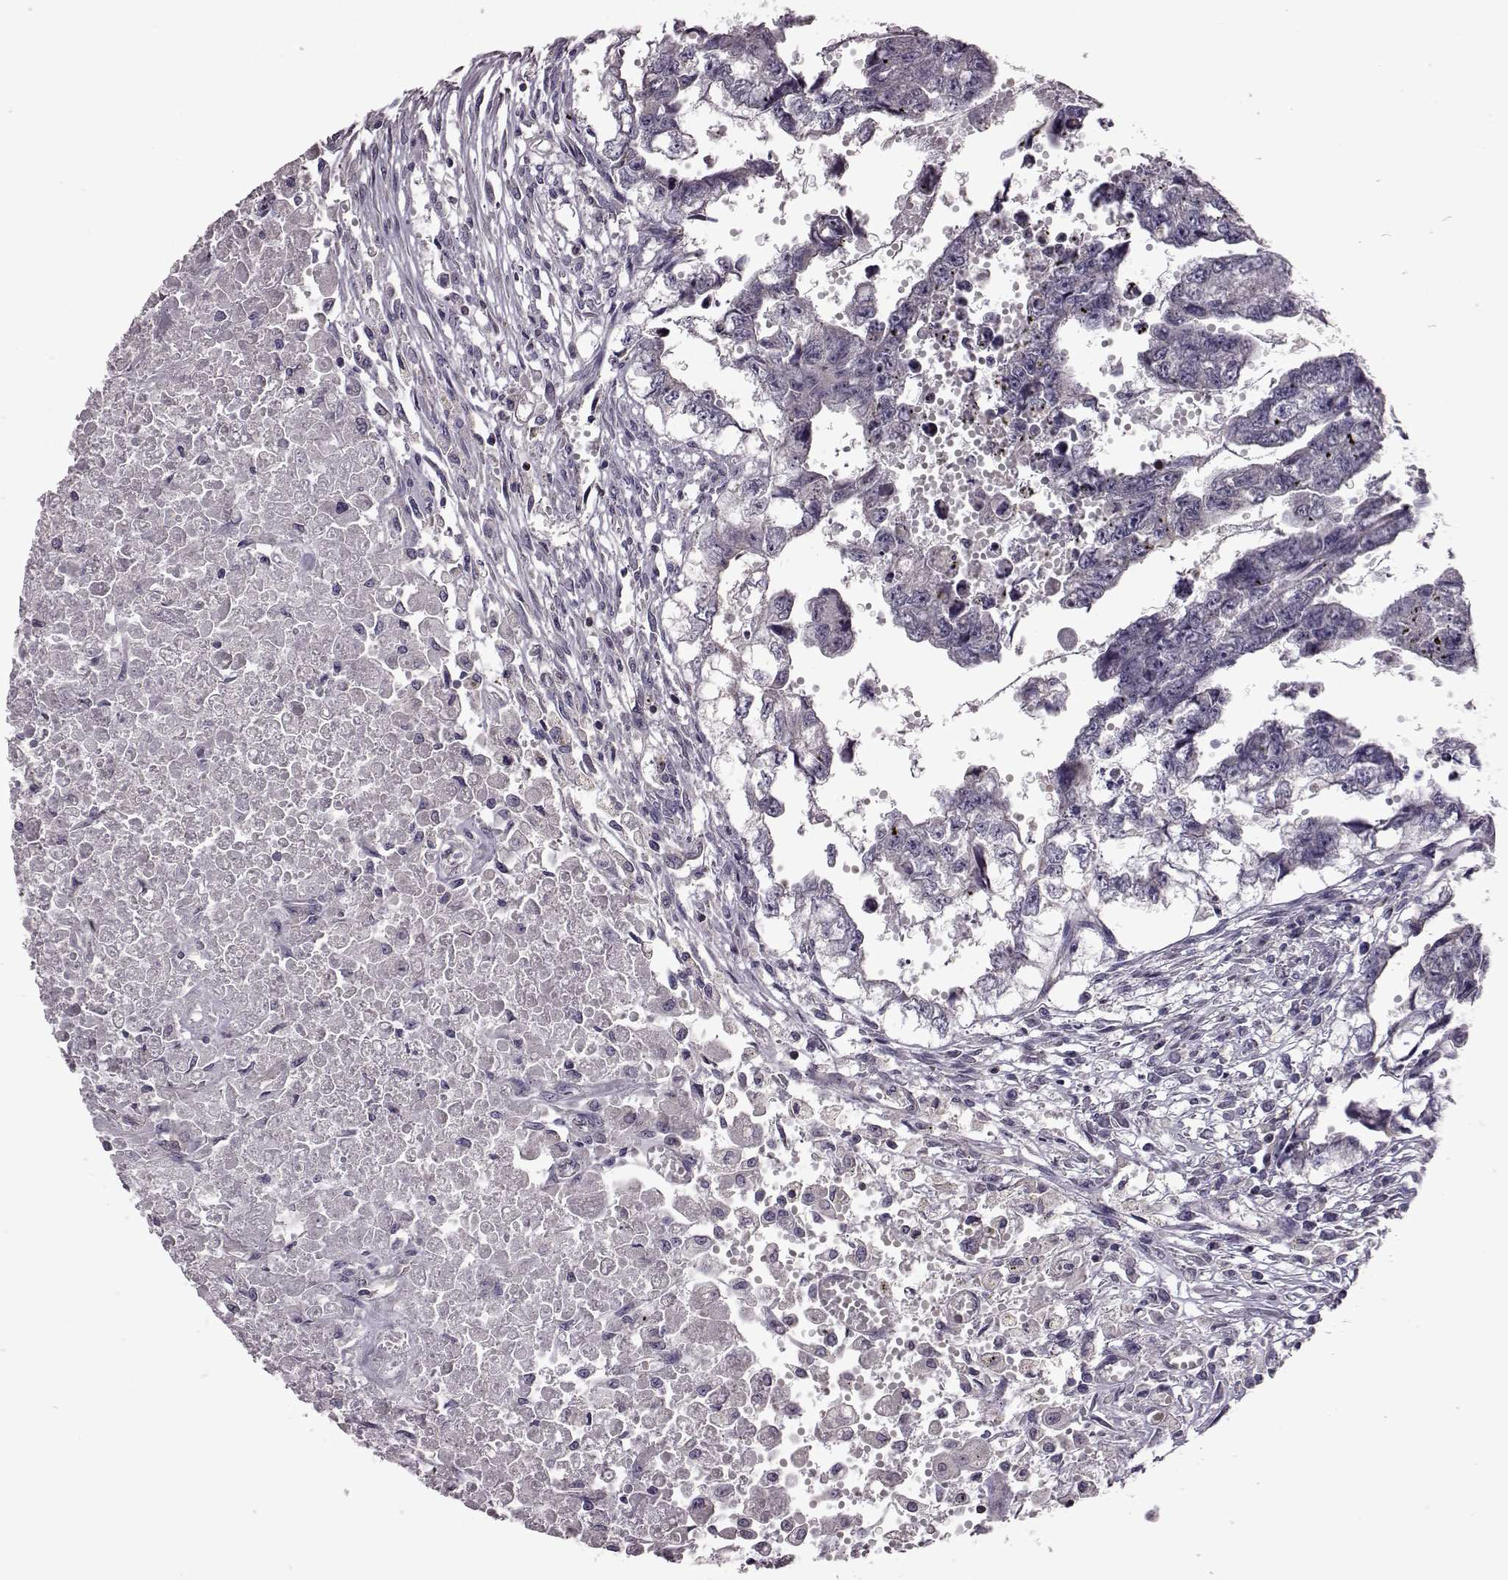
{"staining": {"intensity": "negative", "quantity": "none", "location": "none"}, "tissue": "testis cancer", "cell_type": "Tumor cells", "image_type": "cancer", "snomed": [{"axis": "morphology", "description": "Carcinoma, Embryonal, NOS"}, {"axis": "morphology", "description": "Teratoma, malignant, NOS"}, {"axis": "topography", "description": "Testis"}], "caption": "Micrograph shows no significant protein staining in tumor cells of embryonal carcinoma (testis). Nuclei are stained in blue.", "gene": "CDC42SE1", "patient": {"sex": "male", "age": 44}}